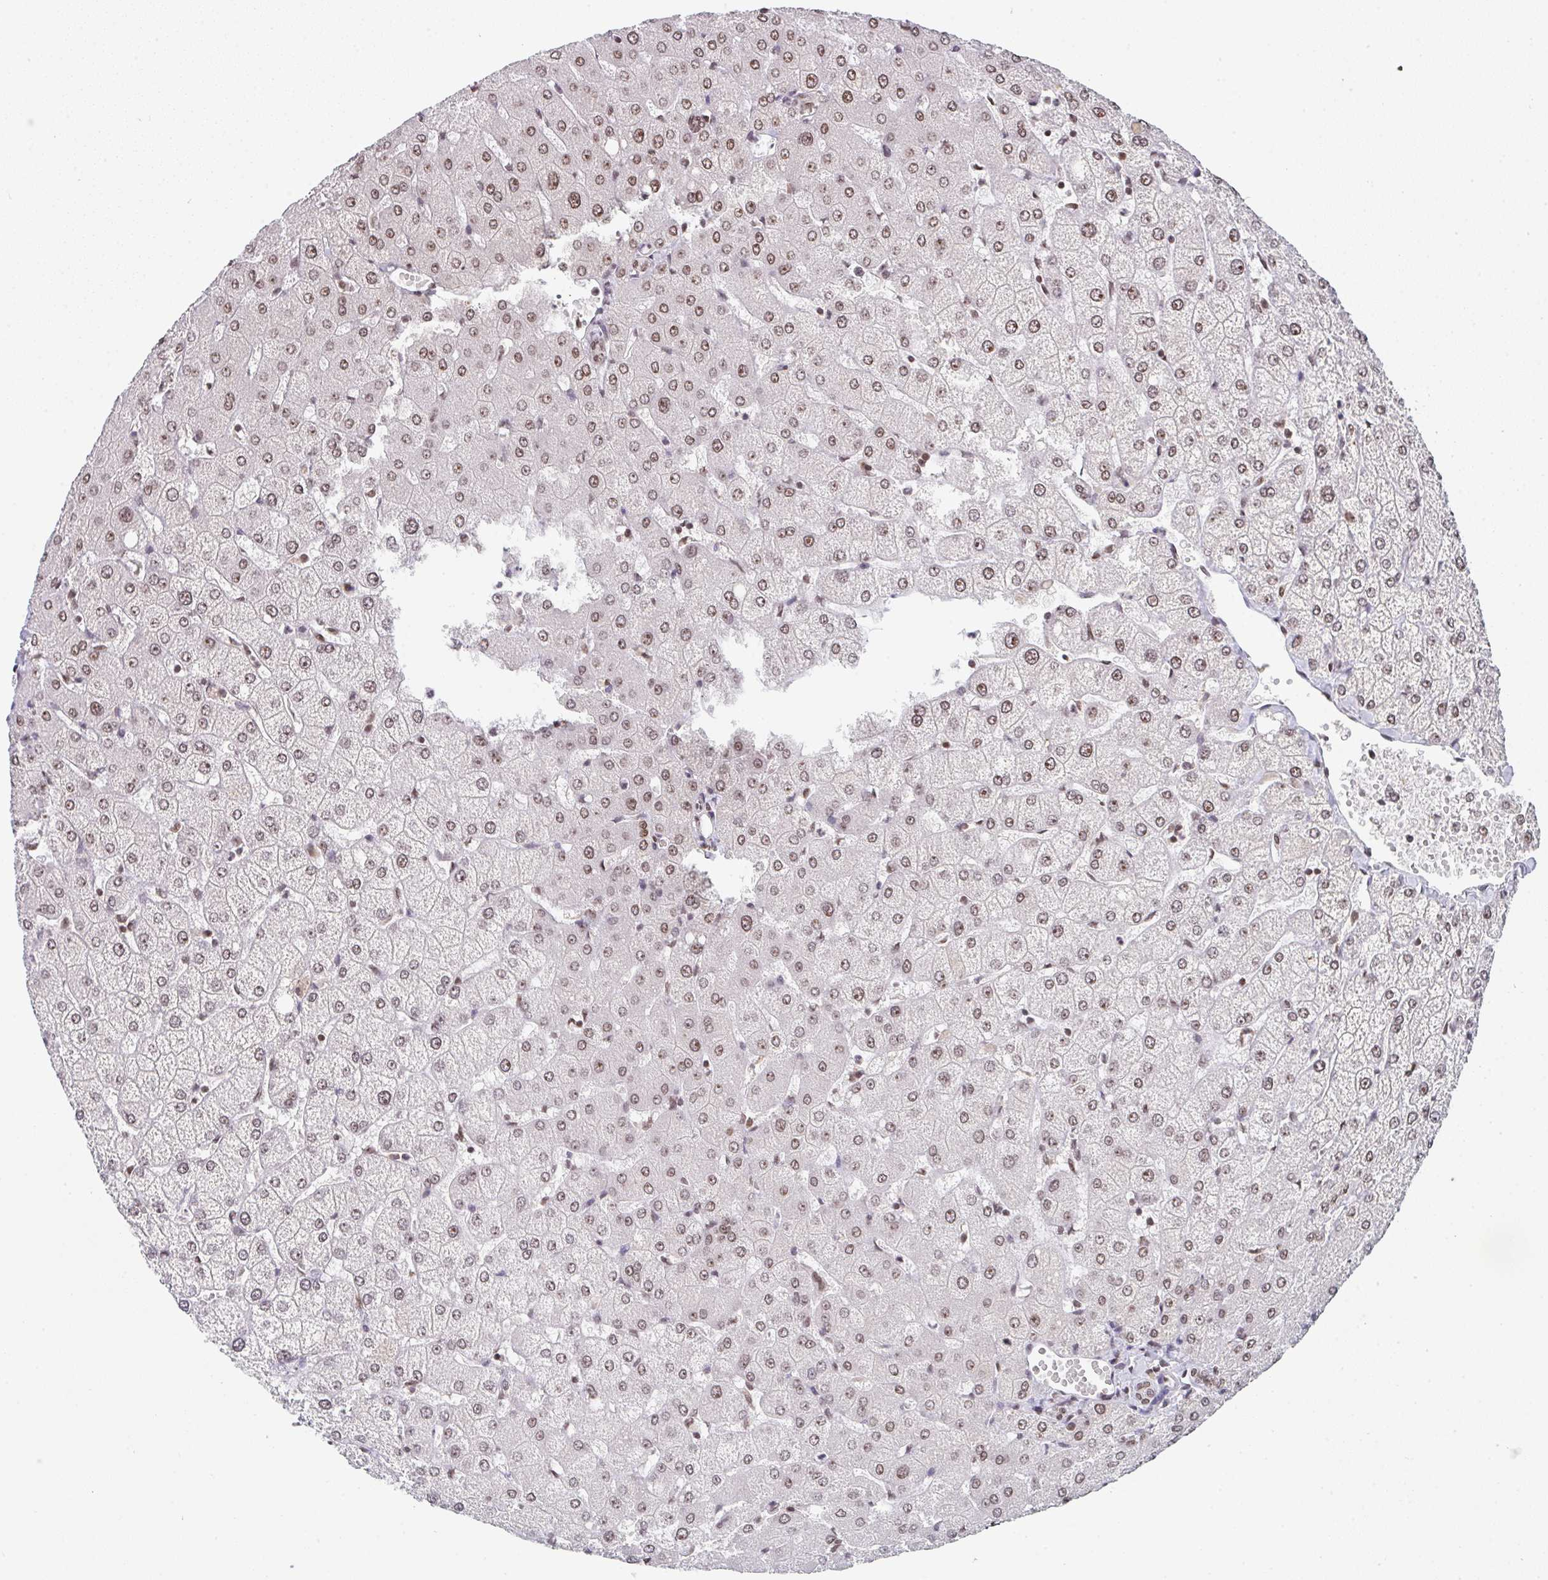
{"staining": {"intensity": "weak", "quantity": ">75%", "location": "nuclear"}, "tissue": "liver", "cell_type": "Cholangiocytes", "image_type": "normal", "snomed": [{"axis": "morphology", "description": "Normal tissue, NOS"}, {"axis": "topography", "description": "Liver"}], "caption": "Liver stained for a protein exhibits weak nuclear positivity in cholangiocytes.", "gene": "DKC1", "patient": {"sex": "female", "age": 54}}